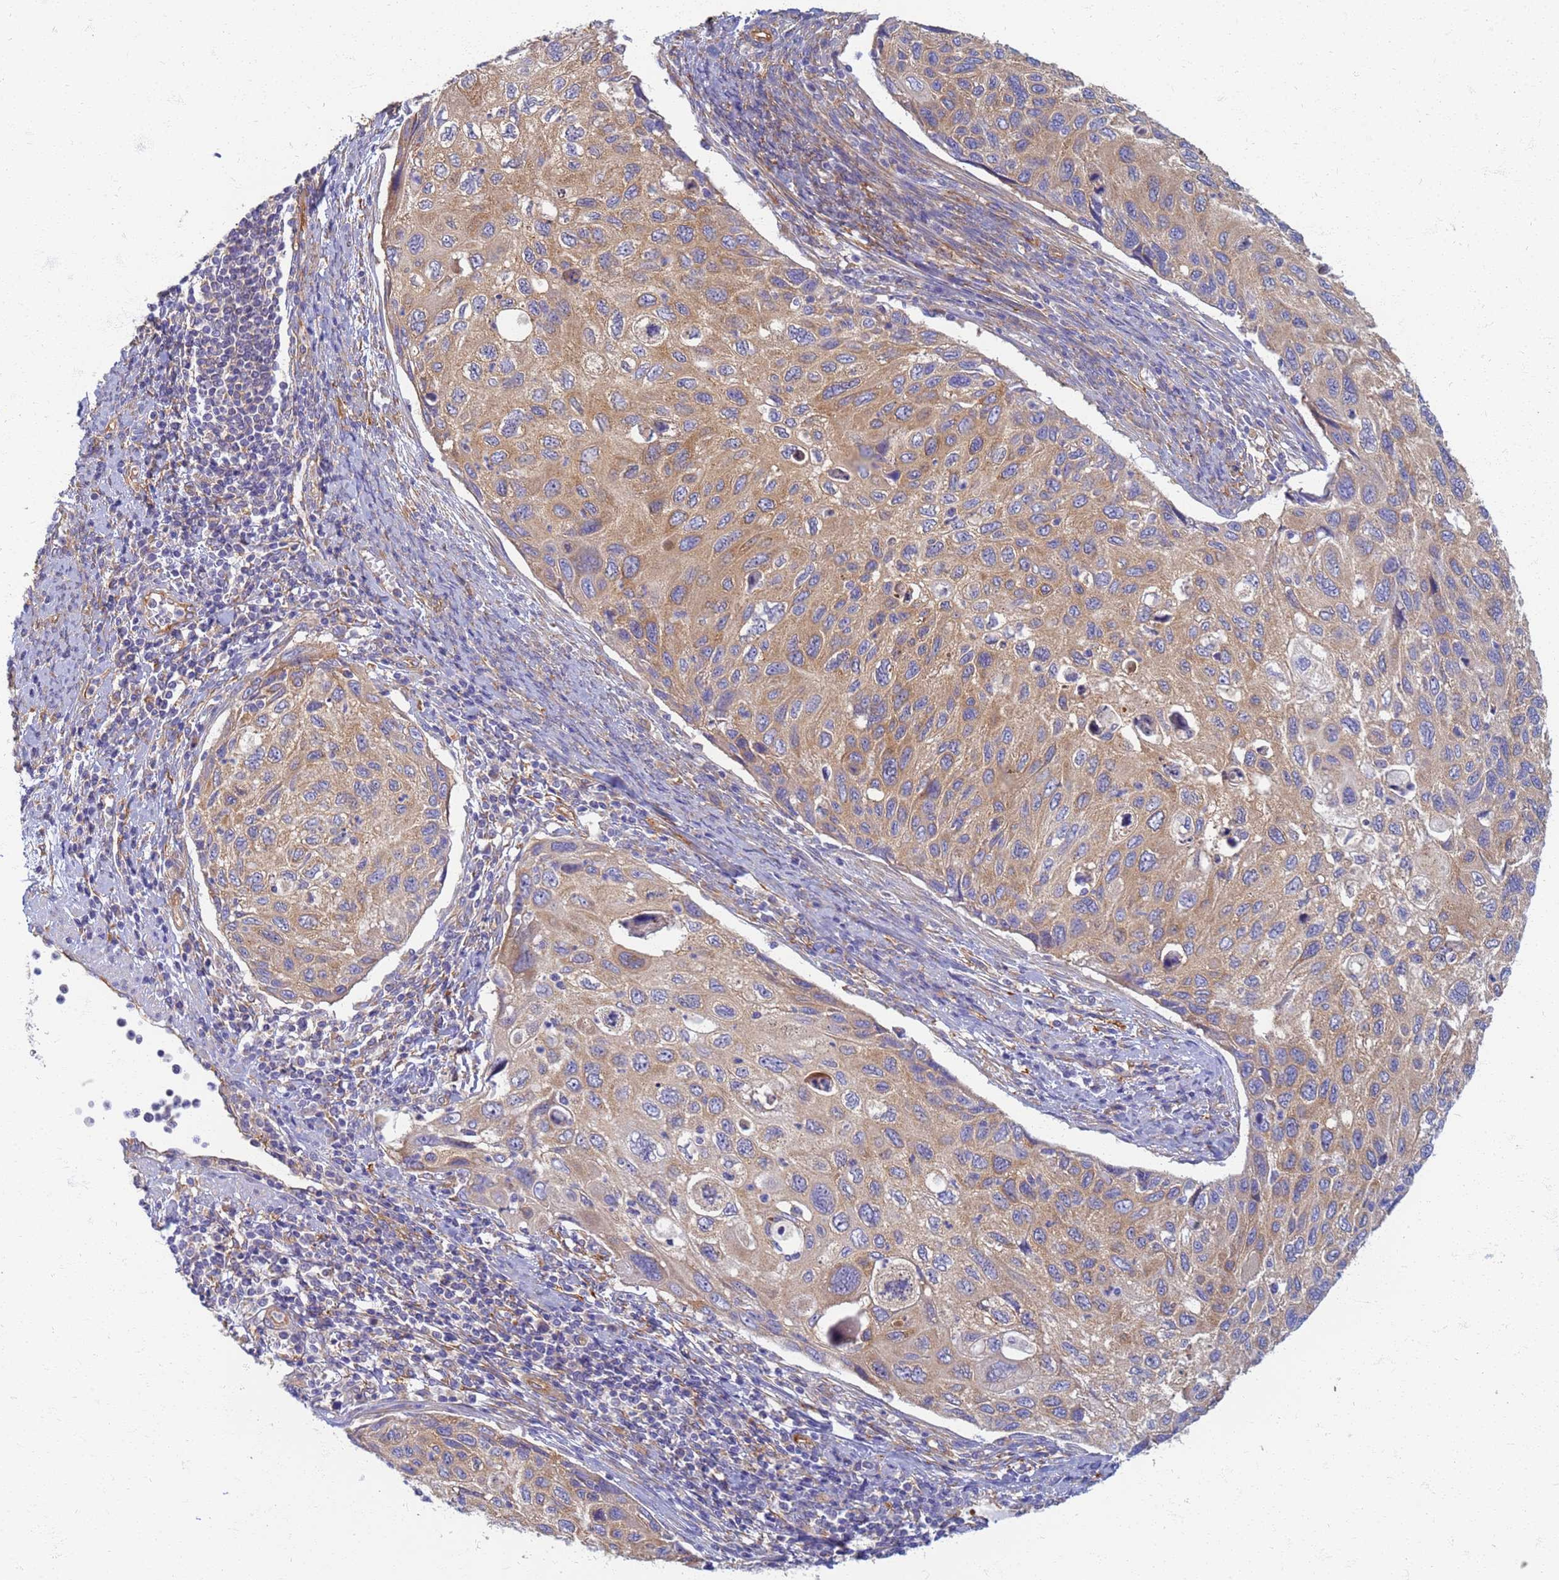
{"staining": {"intensity": "moderate", "quantity": ">75%", "location": "cytoplasmic/membranous"}, "tissue": "cervical cancer", "cell_type": "Tumor cells", "image_type": "cancer", "snomed": [{"axis": "morphology", "description": "Squamous cell carcinoma, NOS"}, {"axis": "topography", "description": "Cervix"}], "caption": "Squamous cell carcinoma (cervical) stained with a brown dye reveals moderate cytoplasmic/membranous positive expression in about >75% of tumor cells.", "gene": "EEA1", "patient": {"sex": "female", "age": 70}}